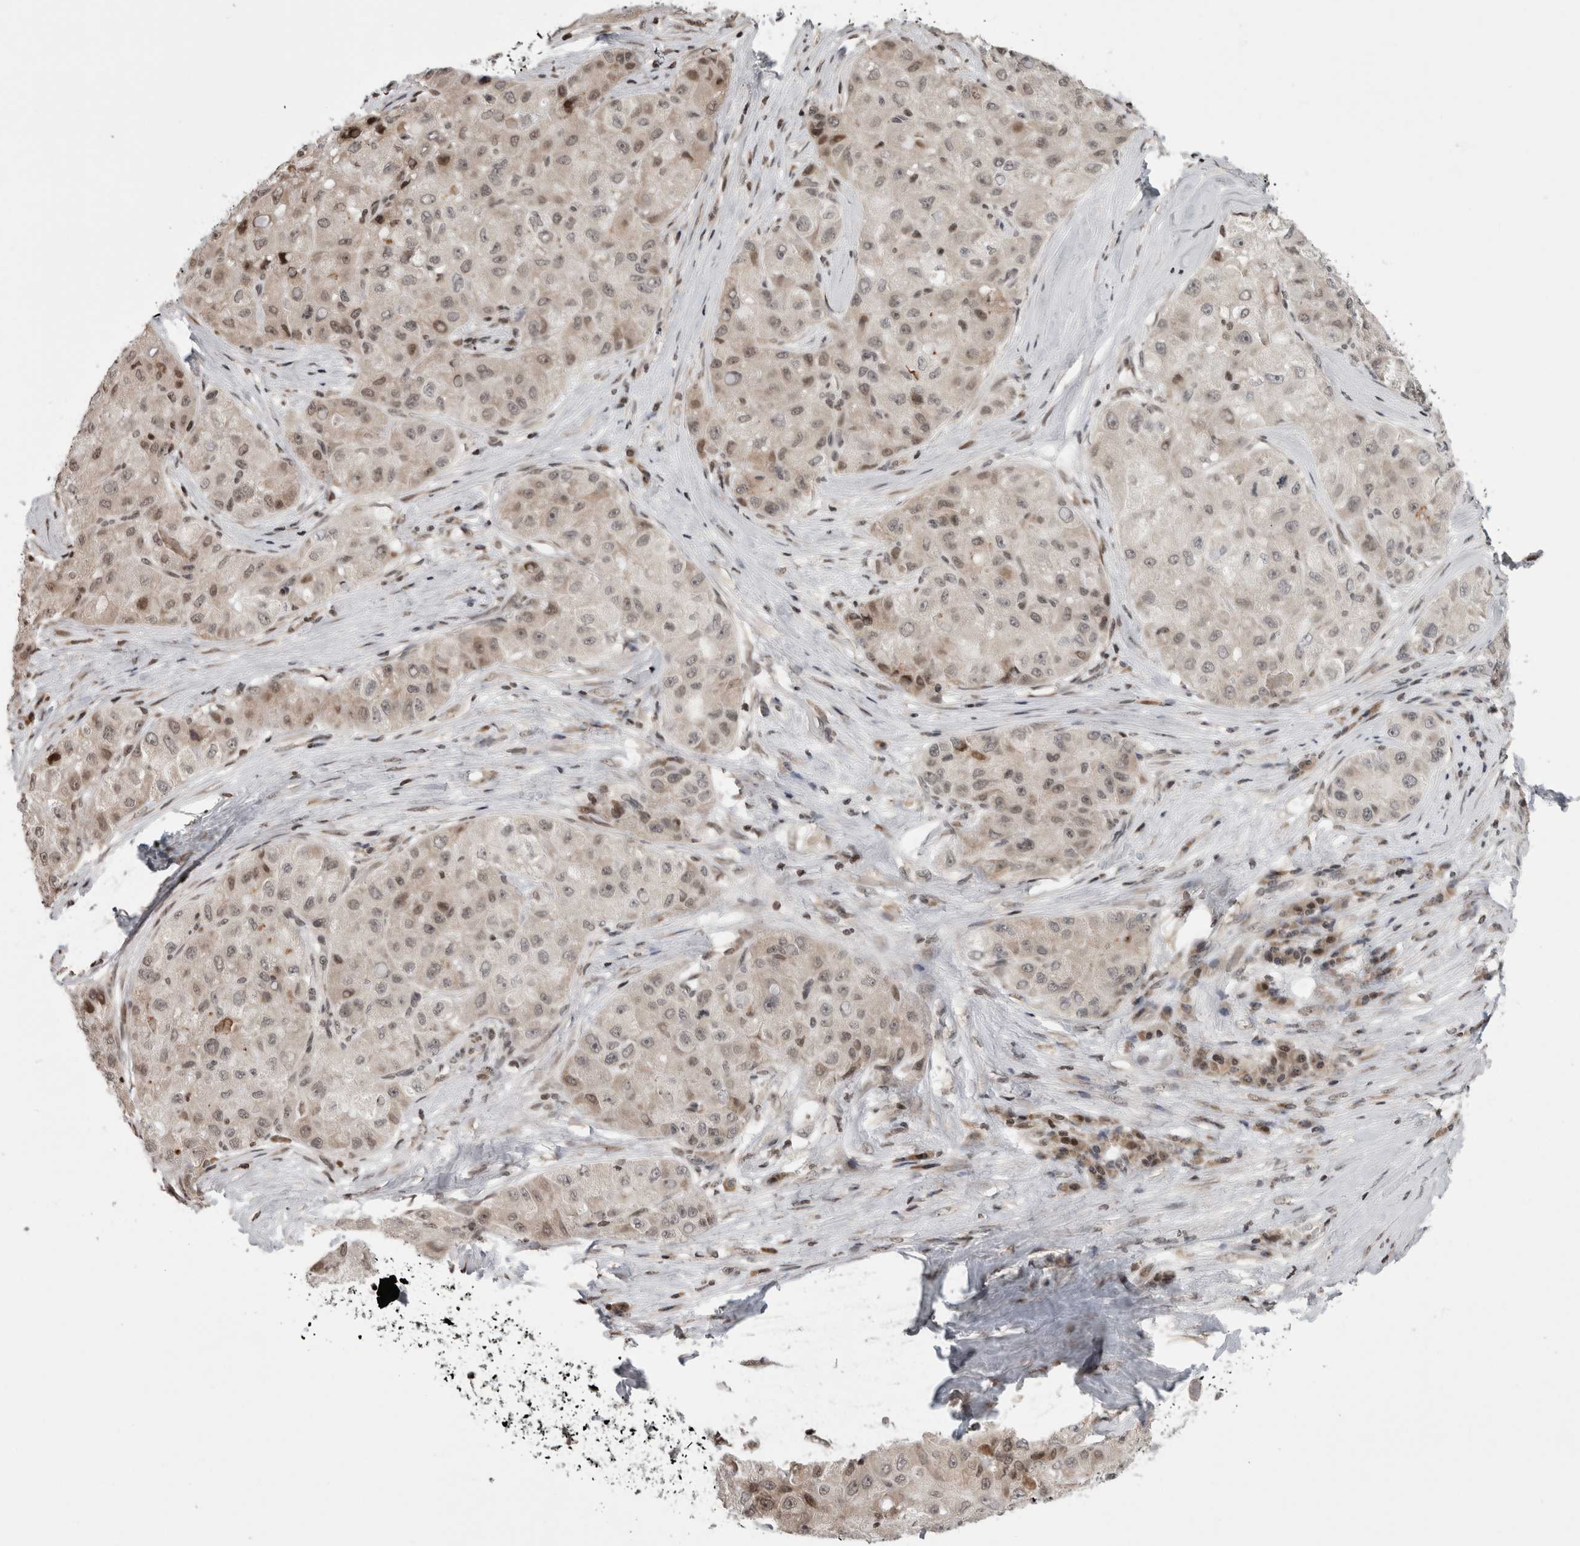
{"staining": {"intensity": "moderate", "quantity": "<25%", "location": "nuclear"}, "tissue": "liver cancer", "cell_type": "Tumor cells", "image_type": "cancer", "snomed": [{"axis": "morphology", "description": "Carcinoma, Hepatocellular, NOS"}, {"axis": "topography", "description": "Liver"}], "caption": "Liver cancer (hepatocellular carcinoma) stained with immunohistochemistry shows moderate nuclear expression in about <25% of tumor cells. Using DAB (brown) and hematoxylin (blue) stains, captured at high magnification using brightfield microscopy.", "gene": "ZBTB11", "patient": {"sex": "male", "age": 80}}